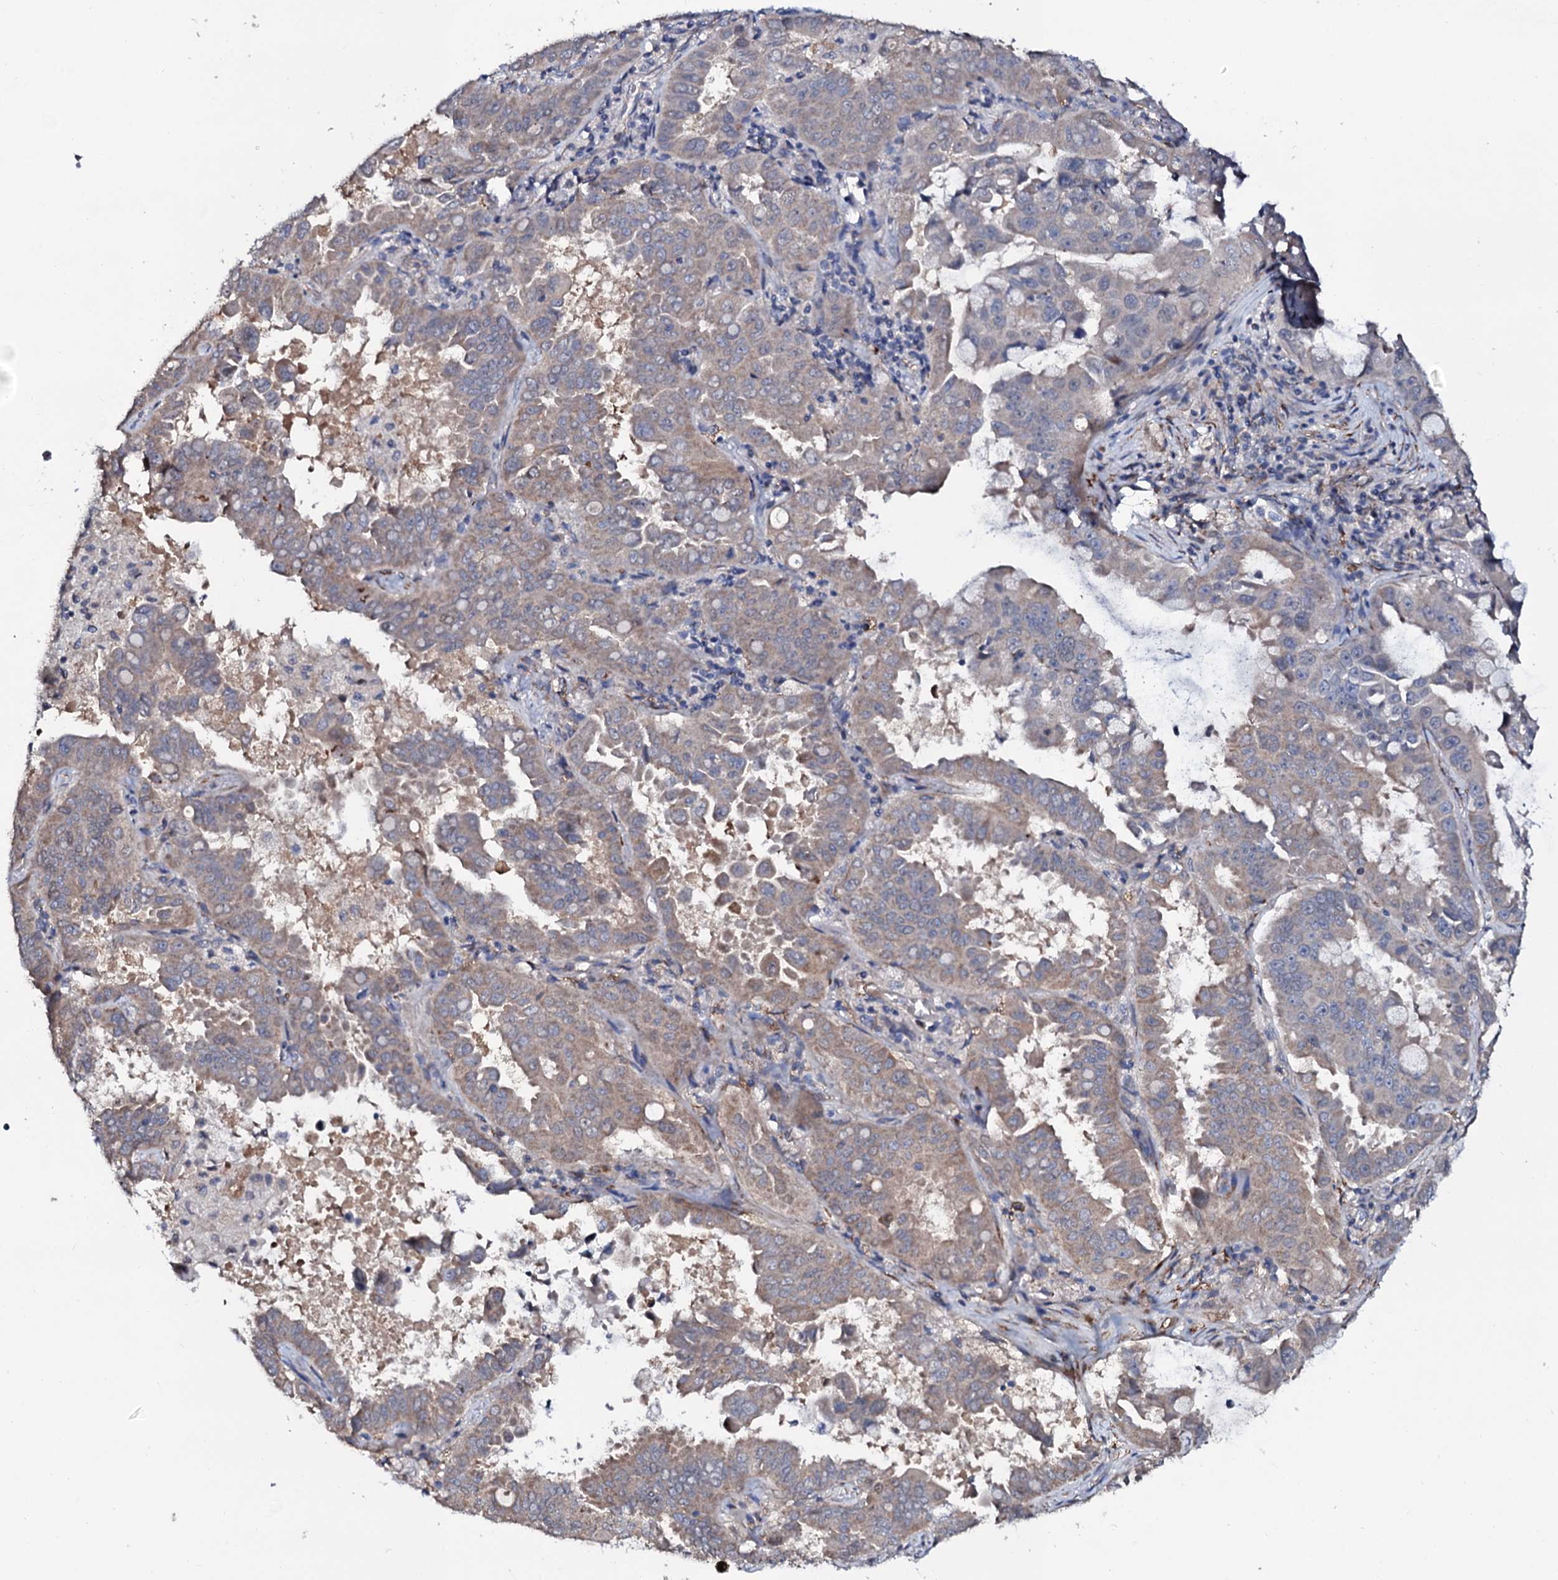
{"staining": {"intensity": "weak", "quantity": "25%-75%", "location": "cytoplasmic/membranous"}, "tissue": "lung cancer", "cell_type": "Tumor cells", "image_type": "cancer", "snomed": [{"axis": "morphology", "description": "Adenocarcinoma, NOS"}, {"axis": "topography", "description": "Lung"}], "caption": "Adenocarcinoma (lung) stained with a brown dye exhibits weak cytoplasmic/membranous positive expression in about 25%-75% of tumor cells.", "gene": "PPP1R3D", "patient": {"sex": "male", "age": 64}}